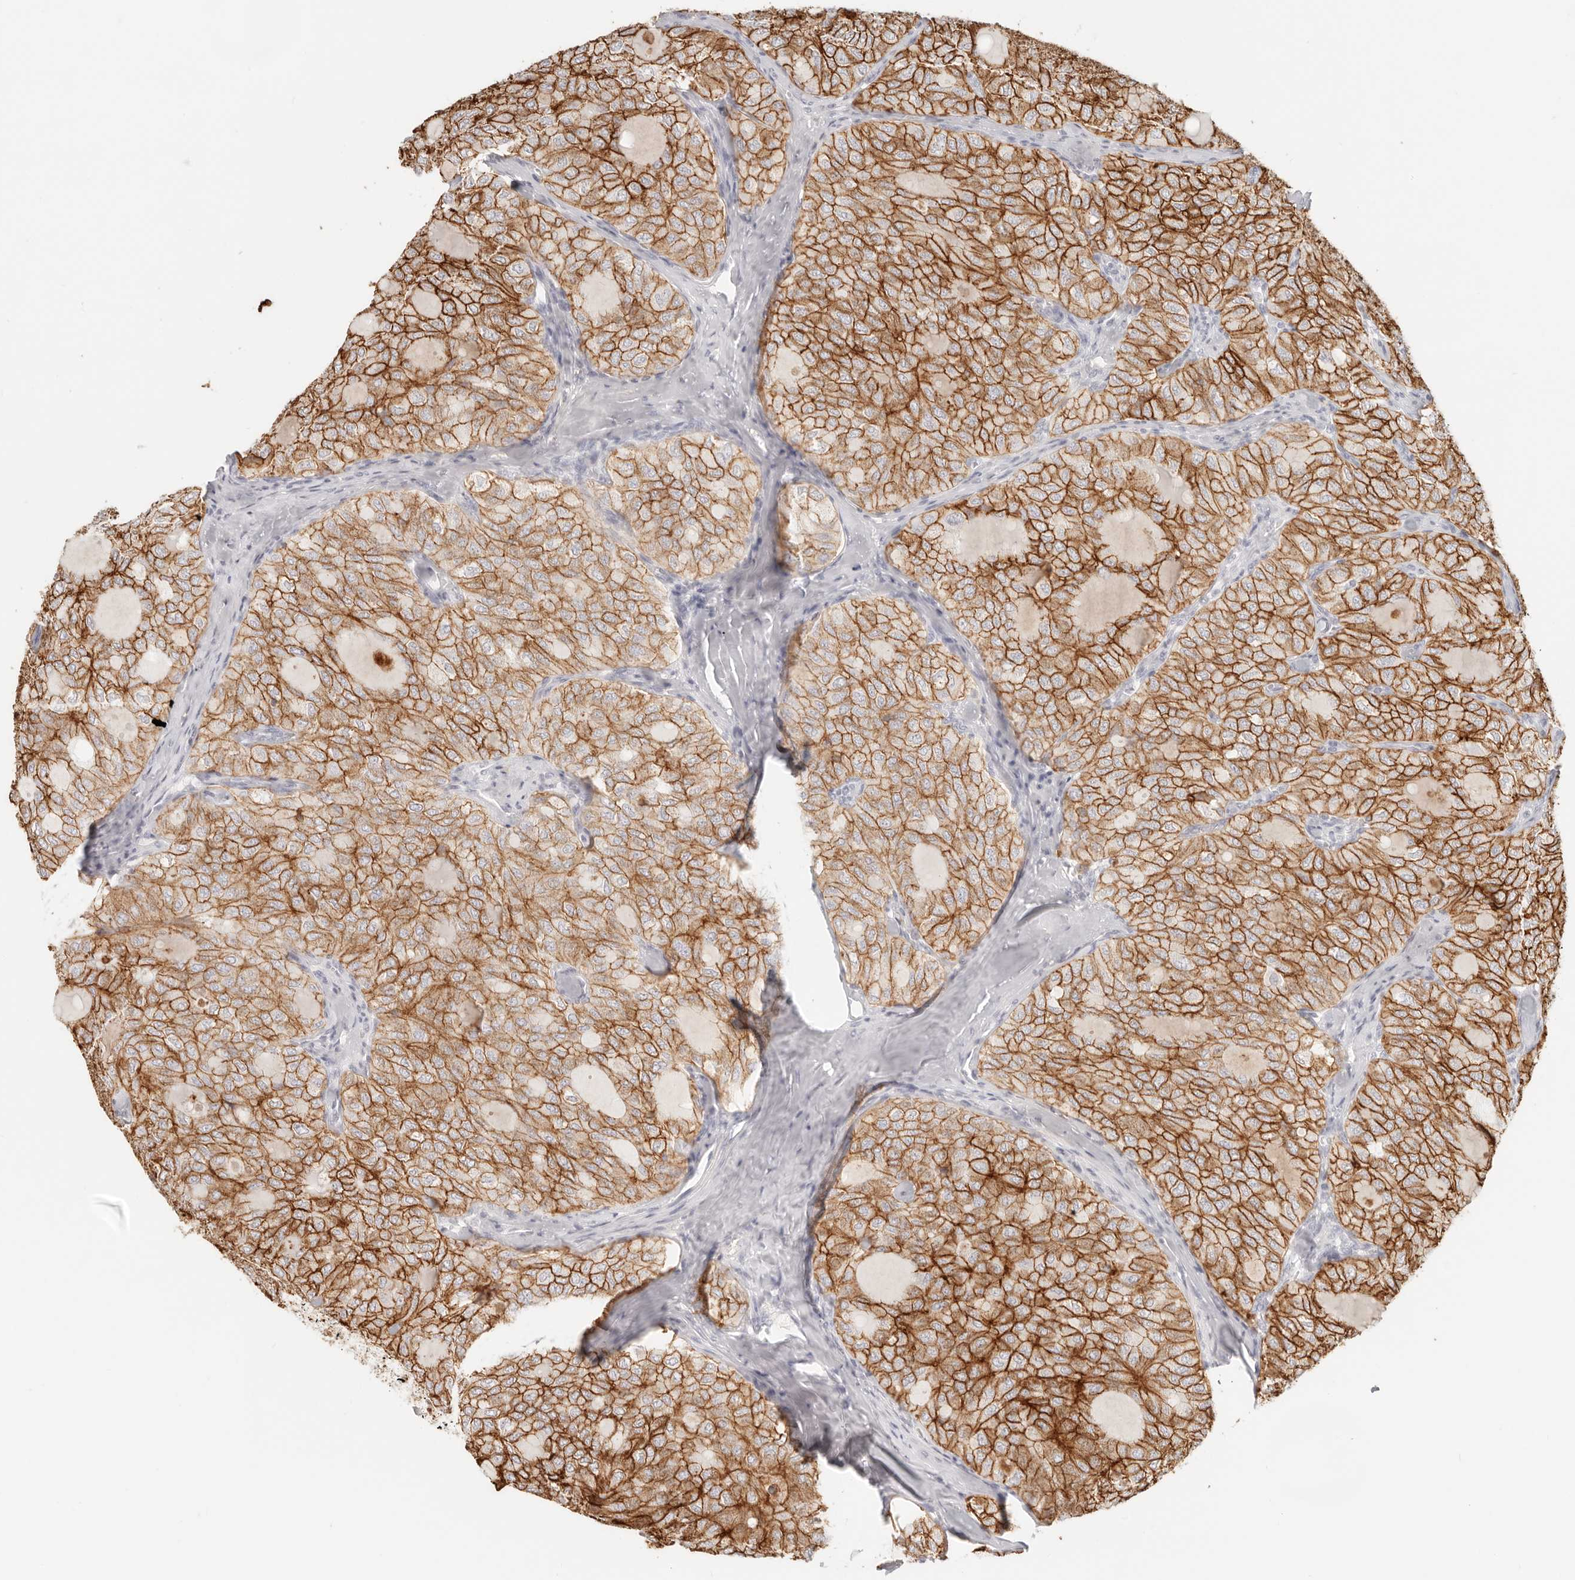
{"staining": {"intensity": "strong", "quantity": ">75%", "location": "cytoplasmic/membranous"}, "tissue": "thyroid cancer", "cell_type": "Tumor cells", "image_type": "cancer", "snomed": [{"axis": "morphology", "description": "Follicular adenoma carcinoma, NOS"}, {"axis": "topography", "description": "Thyroid gland"}], "caption": "Tumor cells demonstrate high levels of strong cytoplasmic/membranous staining in about >75% of cells in human follicular adenoma carcinoma (thyroid). The staining is performed using DAB (3,3'-diaminobenzidine) brown chromogen to label protein expression. The nuclei are counter-stained blue using hematoxylin.", "gene": "EPCAM", "patient": {"sex": "male", "age": 75}}